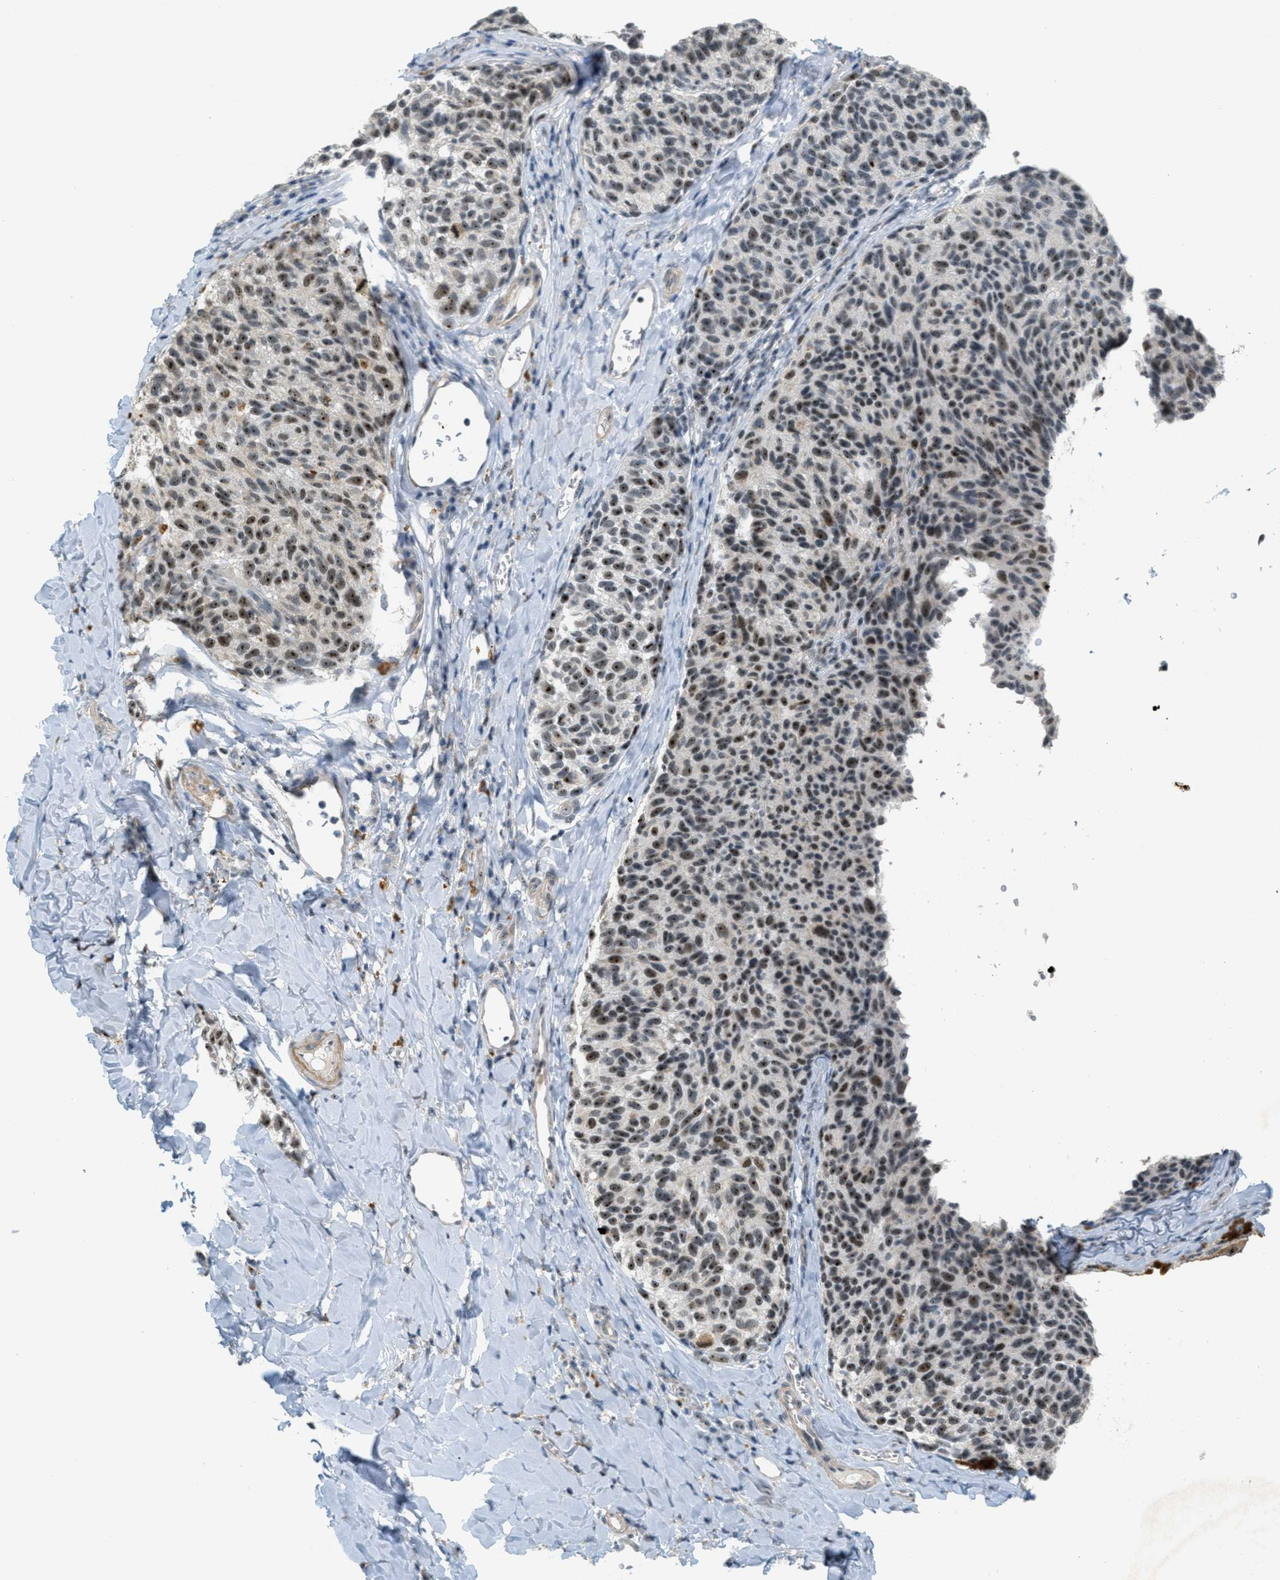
{"staining": {"intensity": "moderate", "quantity": ">75%", "location": "nuclear"}, "tissue": "melanoma", "cell_type": "Tumor cells", "image_type": "cancer", "snomed": [{"axis": "morphology", "description": "Malignant melanoma, NOS"}, {"axis": "topography", "description": "Skin"}], "caption": "Immunohistochemical staining of malignant melanoma demonstrates medium levels of moderate nuclear protein expression in about >75% of tumor cells. Nuclei are stained in blue.", "gene": "DDX47", "patient": {"sex": "female", "age": 73}}